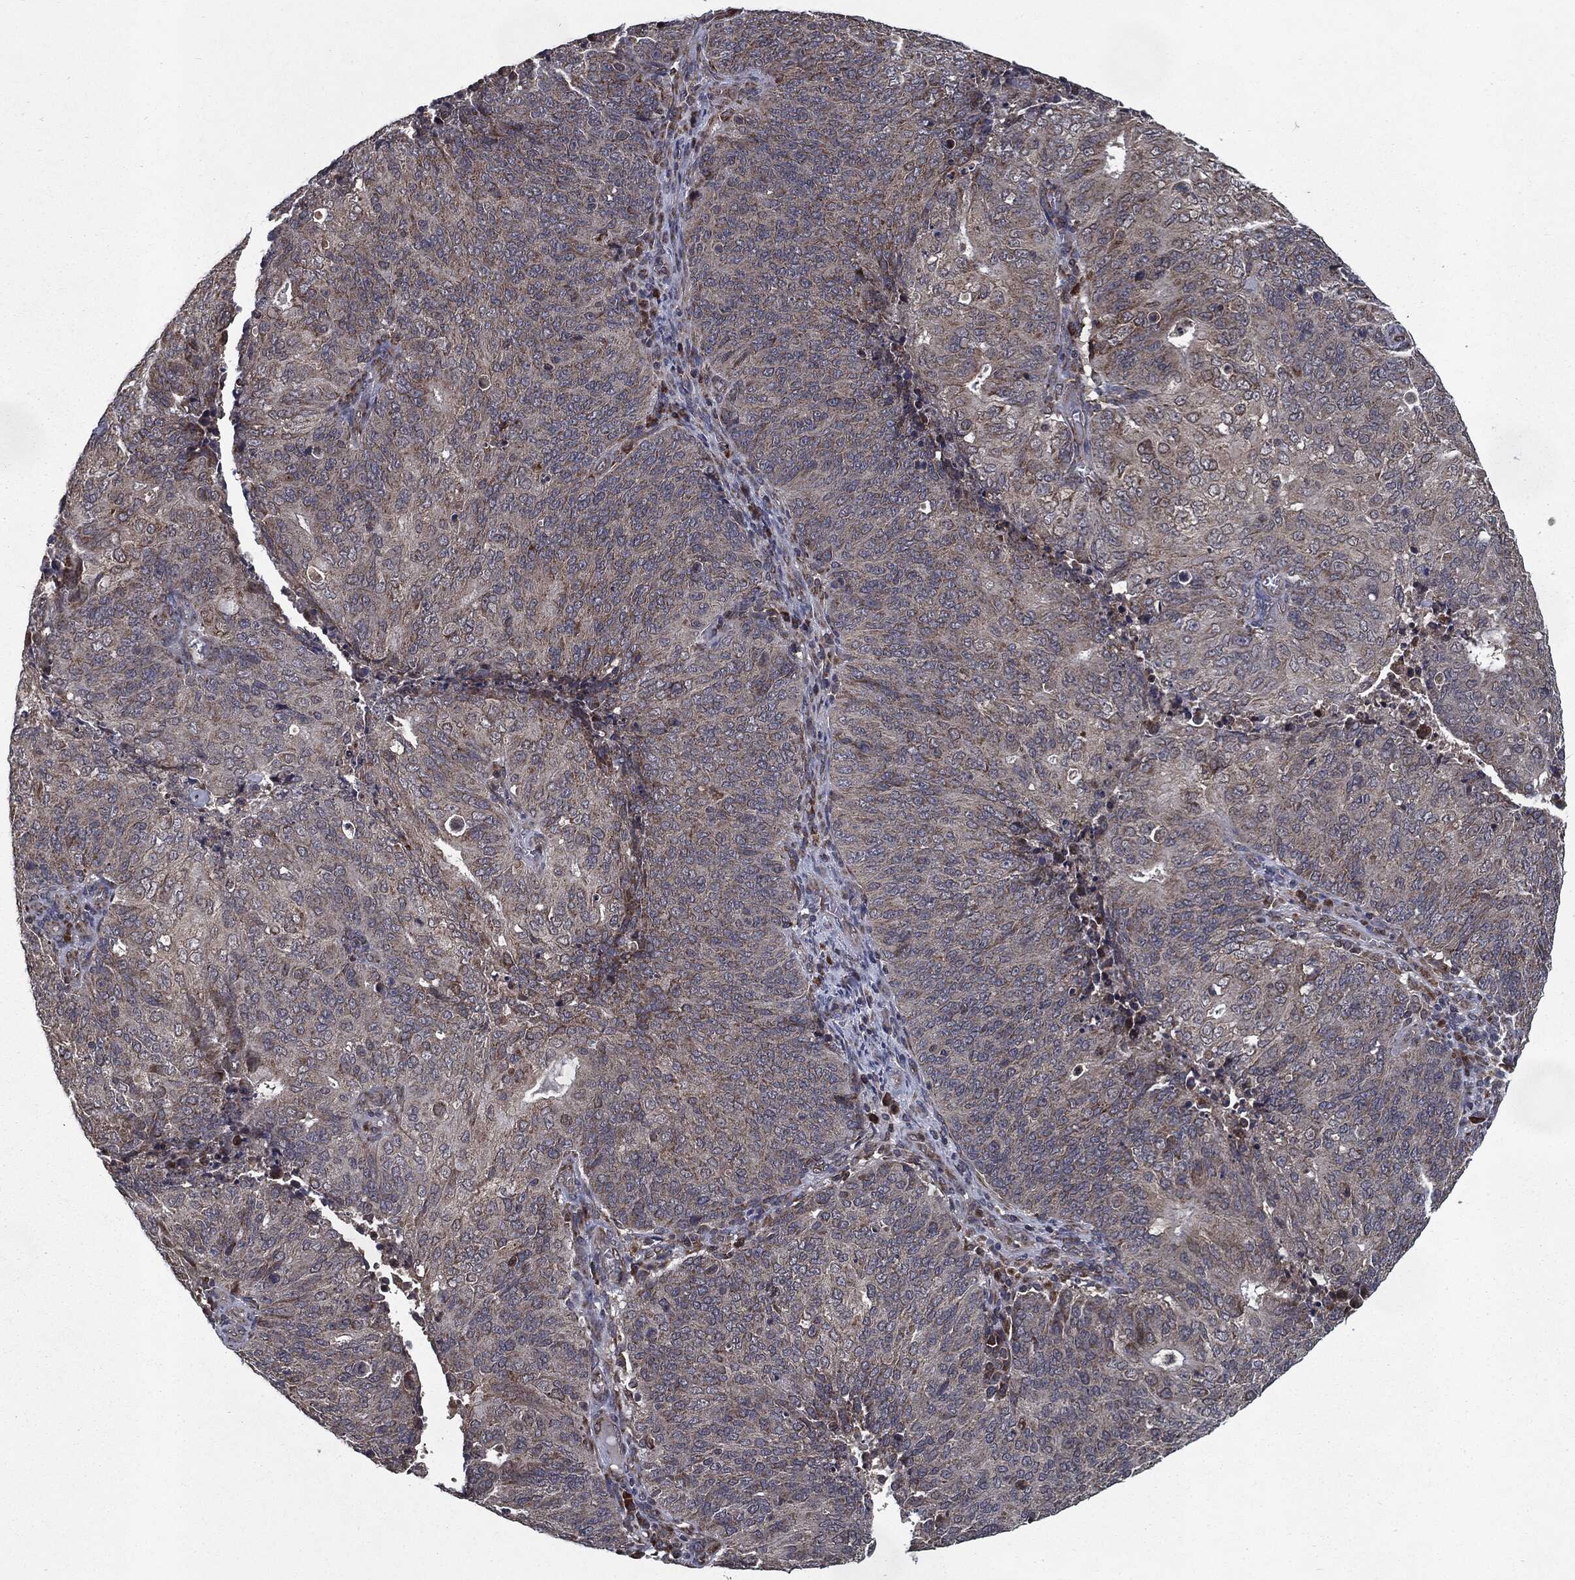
{"staining": {"intensity": "moderate", "quantity": "<25%", "location": "cytoplasmic/membranous"}, "tissue": "endometrial cancer", "cell_type": "Tumor cells", "image_type": "cancer", "snomed": [{"axis": "morphology", "description": "Adenocarcinoma, NOS"}, {"axis": "topography", "description": "Endometrium"}], "caption": "Tumor cells show low levels of moderate cytoplasmic/membranous staining in about <25% of cells in human adenocarcinoma (endometrial).", "gene": "HDAC5", "patient": {"sex": "female", "age": 82}}